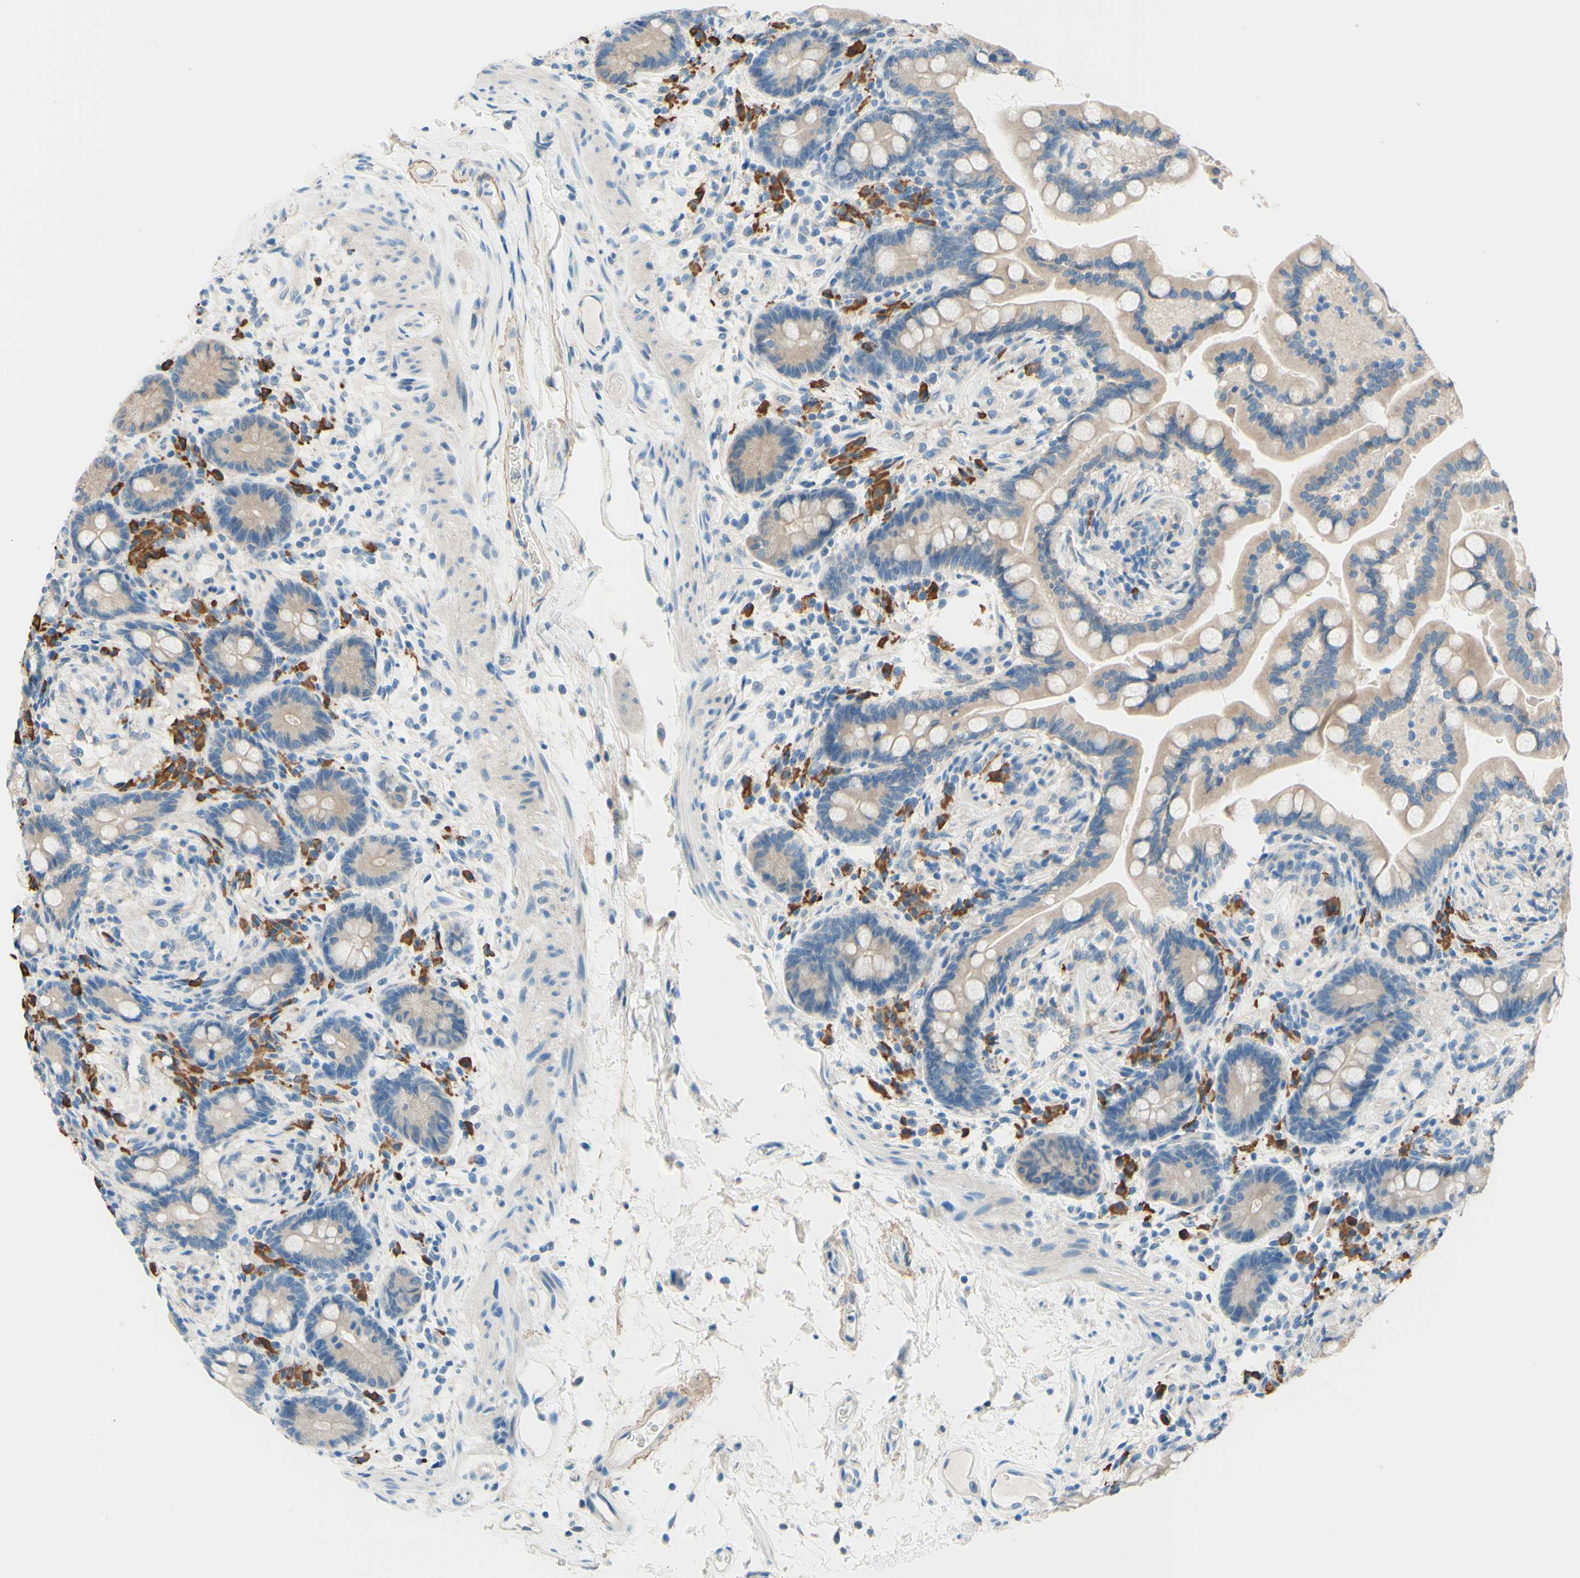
{"staining": {"intensity": "negative", "quantity": "none", "location": "none"}, "tissue": "colon", "cell_type": "Endothelial cells", "image_type": "normal", "snomed": [{"axis": "morphology", "description": "Normal tissue, NOS"}, {"axis": "topography", "description": "Colon"}], "caption": "Benign colon was stained to show a protein in brown. There is no significant expression in endothelial cells.", "gene": "PASD1", "patient": {"sex": "male", "age": 73}}